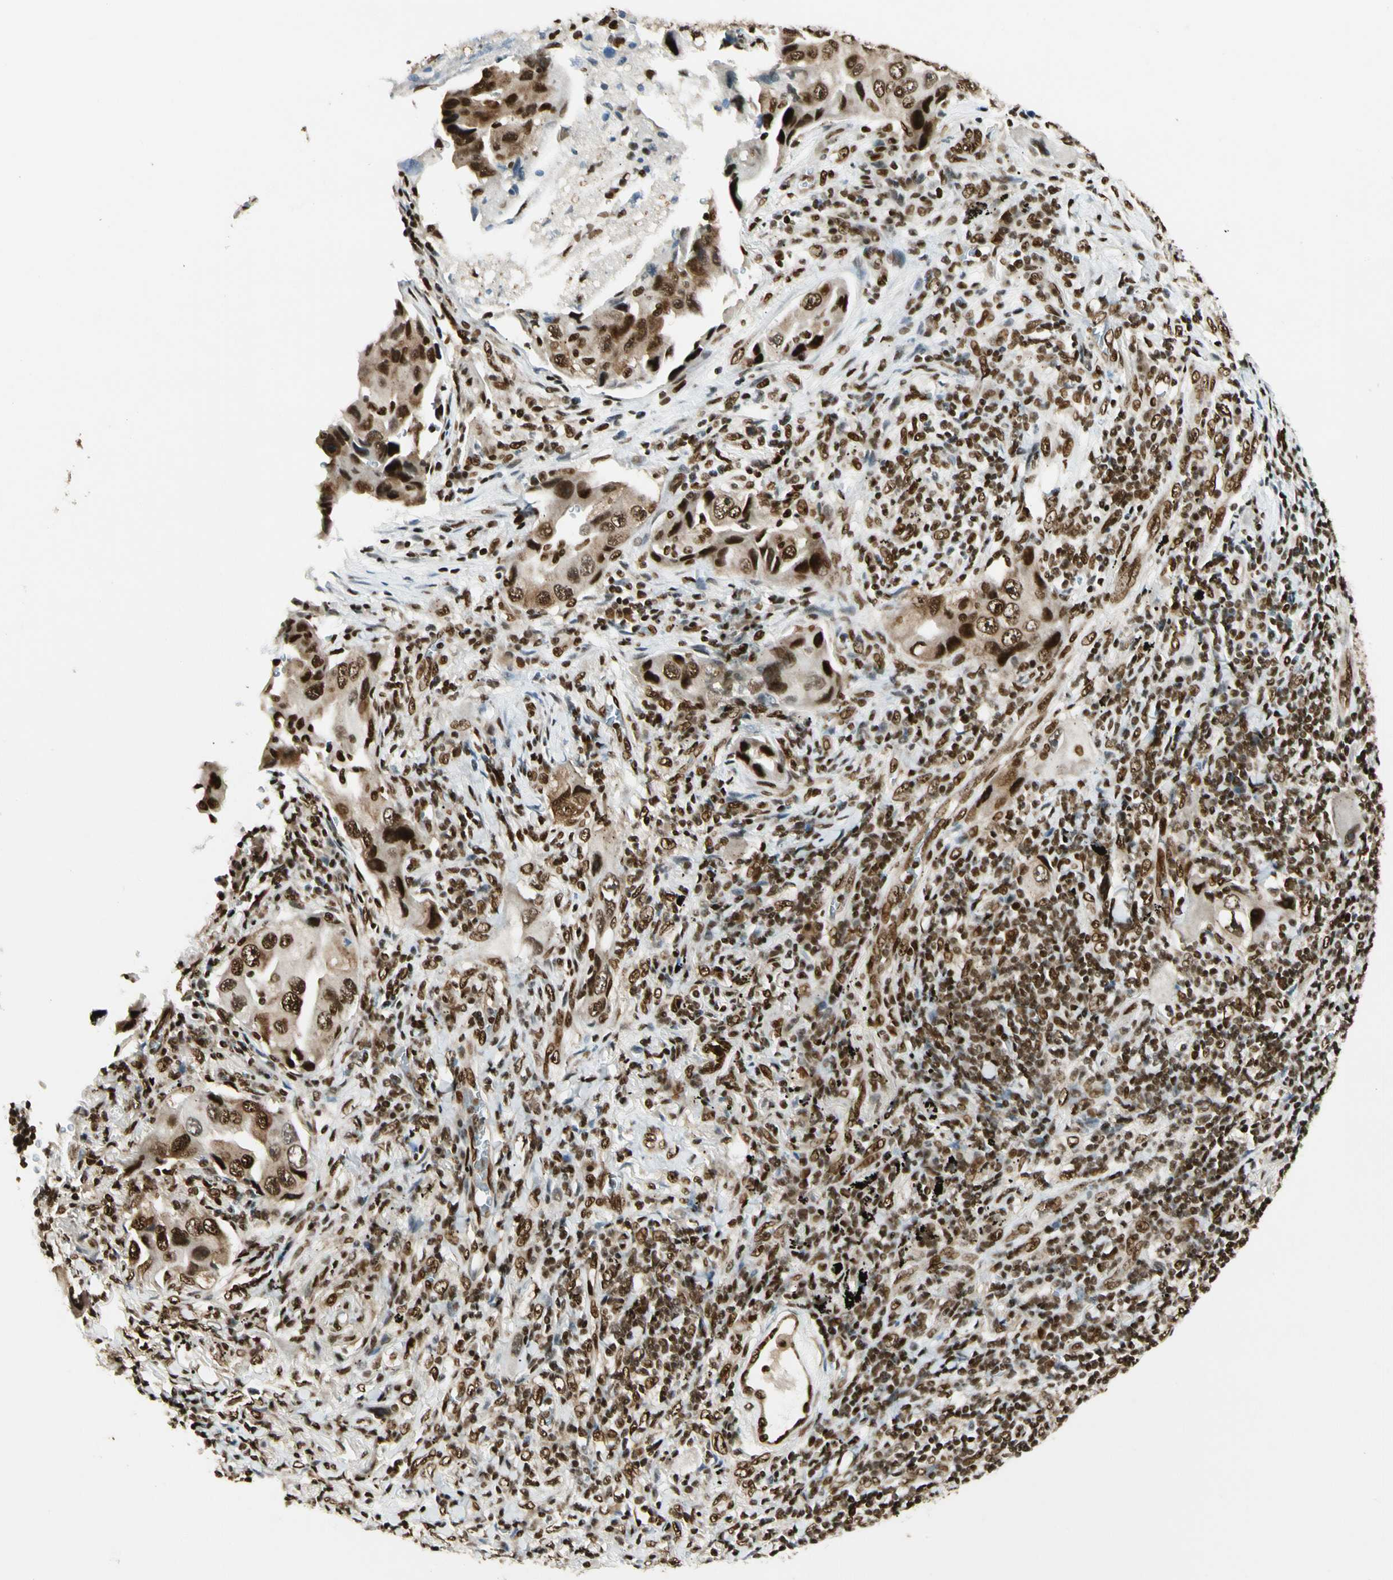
{"staining": {"intensity": "strong", "quantity": ">75%", "location": "cytoplasmic/membranous,nuclear"}, "tissue": "lung cancer", "cell_type": "Tumor cells", "image_type": "cancer", "snomed": [{"axis": "morphology", "description": "Adenocarcinoma, NOS"}, {"axis": "topography", "description": "Lung"}], "caption": "Immunohistochemical staining of lung cancer exhibits strong cytoplasmic/membranous and nuclear protein positivity in approximately >75% of tumor cells. (DAB IHC with brightfield microscopy, high magnification).", "gene": "FUS", "patient": {"sex": "female", "age": 65}}